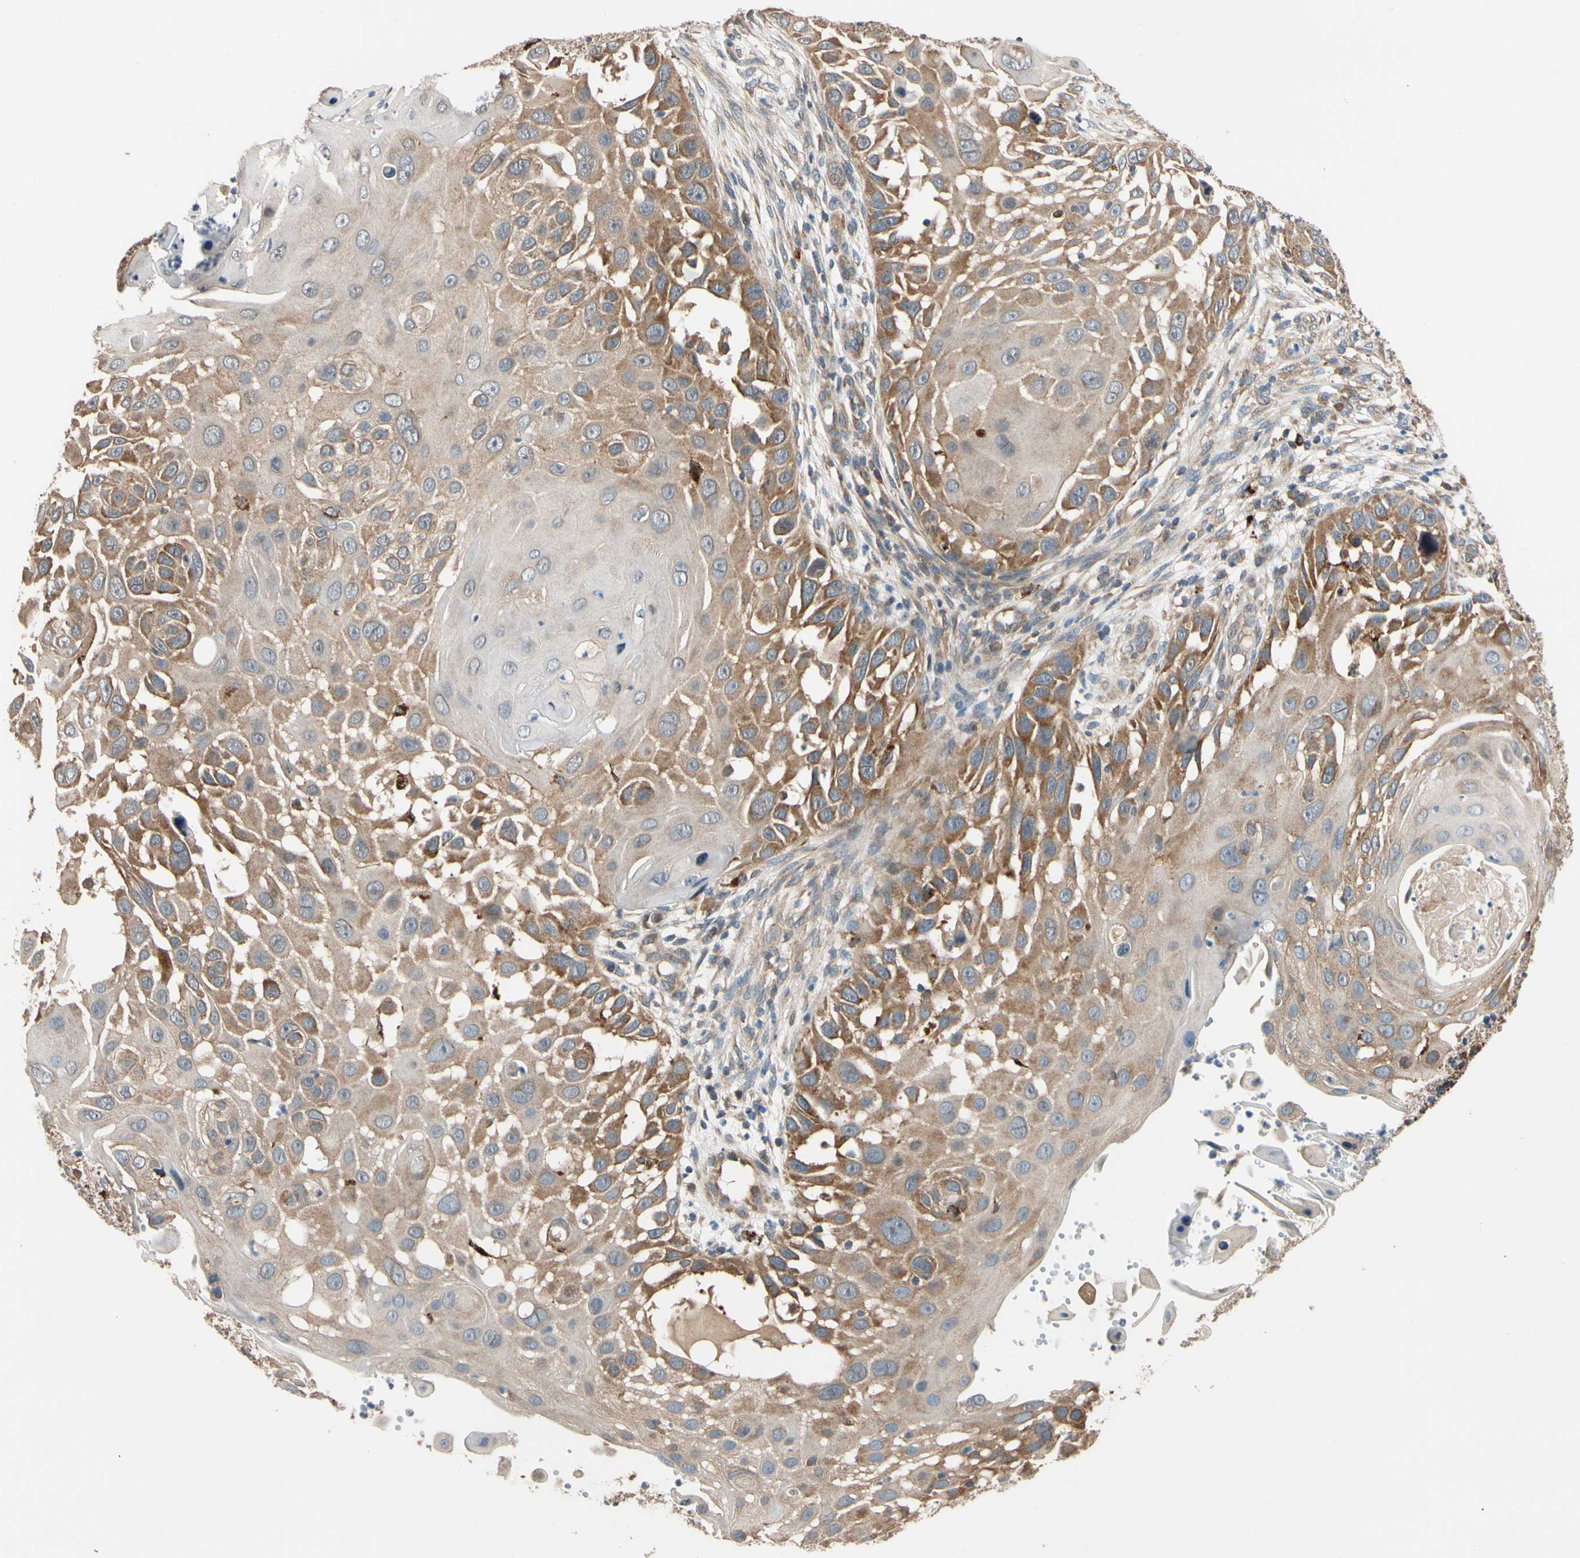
{"staining": {"intensity": "moderate", "quantity": "25%-75%", "location": "cytoplasmic/membranous"}, "tissue": "skin cancer", "cell_type": "Tumor cells", "image_type": "cancer", "snomed": [{"axis": "morphology", "description": "Squamous cell carcinoma, NOS"}, {"axis": "topography", "description": "Skin"}], "caption": "Tumor cells show medium levels of moderate cytoplasmic/membranous staining in approximately 25%-75% of cells in skin squamous cell carcinoma.", "gene": "ANKHD1", "patient": {"sex": "female", "age": 44}}